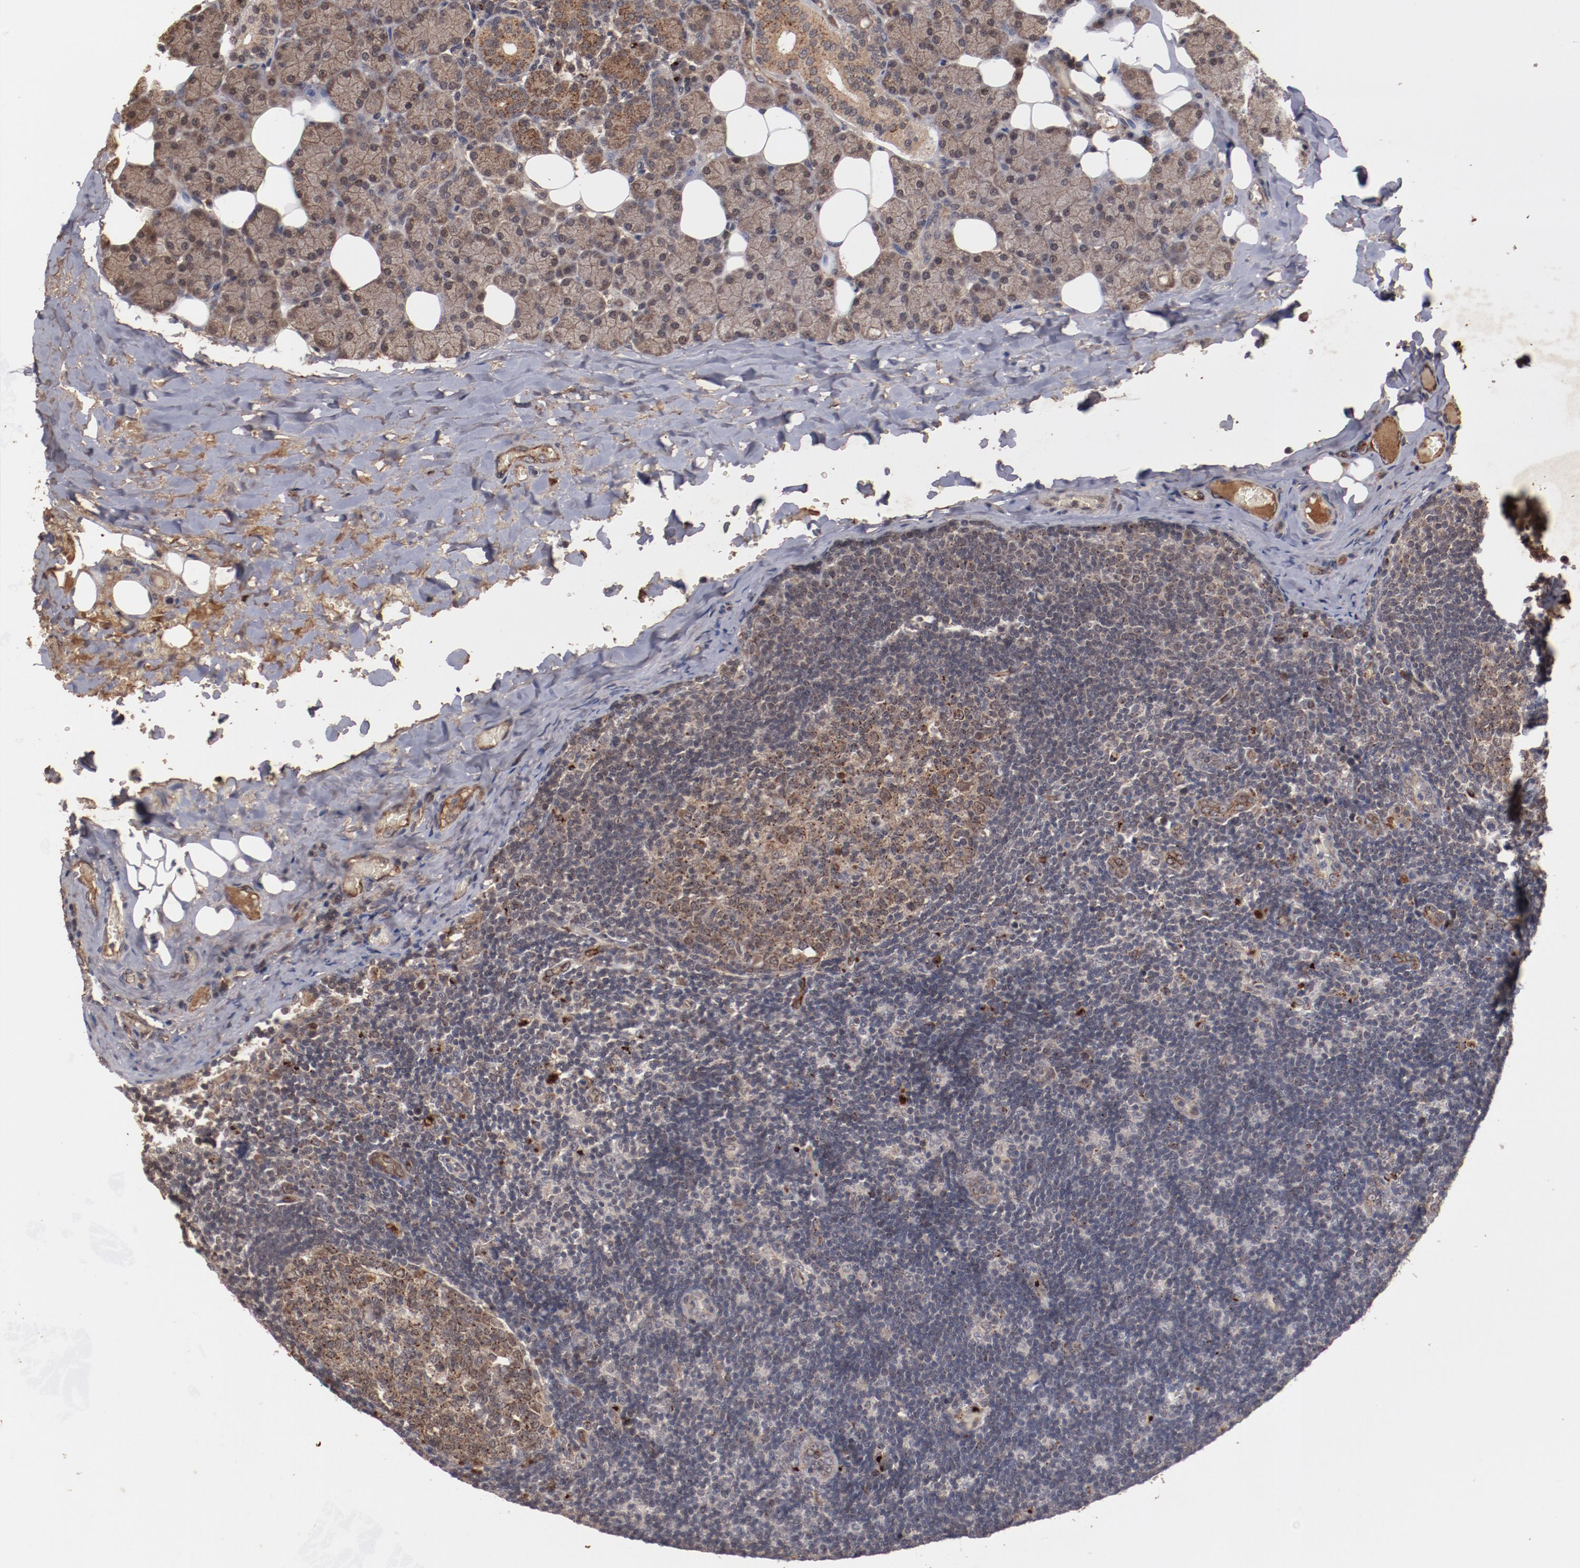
{"staining": {"intensity": "moderate", "quantity": ">75%", "location": "cytoplasmic/membranous"}, "tissue": "lymph node", "cell_type": "Germinal center cells", "image_type": "normal", "snomed": [{"axis": "morphology", "description": "Normal tissue, NOS"}, {"axis": "topography", "description": "Lymph node"}, {"axis": "topography", "description": "Salivary gland"}], "caption": "Protein analysis of normal lymph node shows moderate cytoplasmic/membranous expression in approximately >75% of germinal center cells.", "gene": "TENM1", "patient": {"sex": "male", "age": 8}}